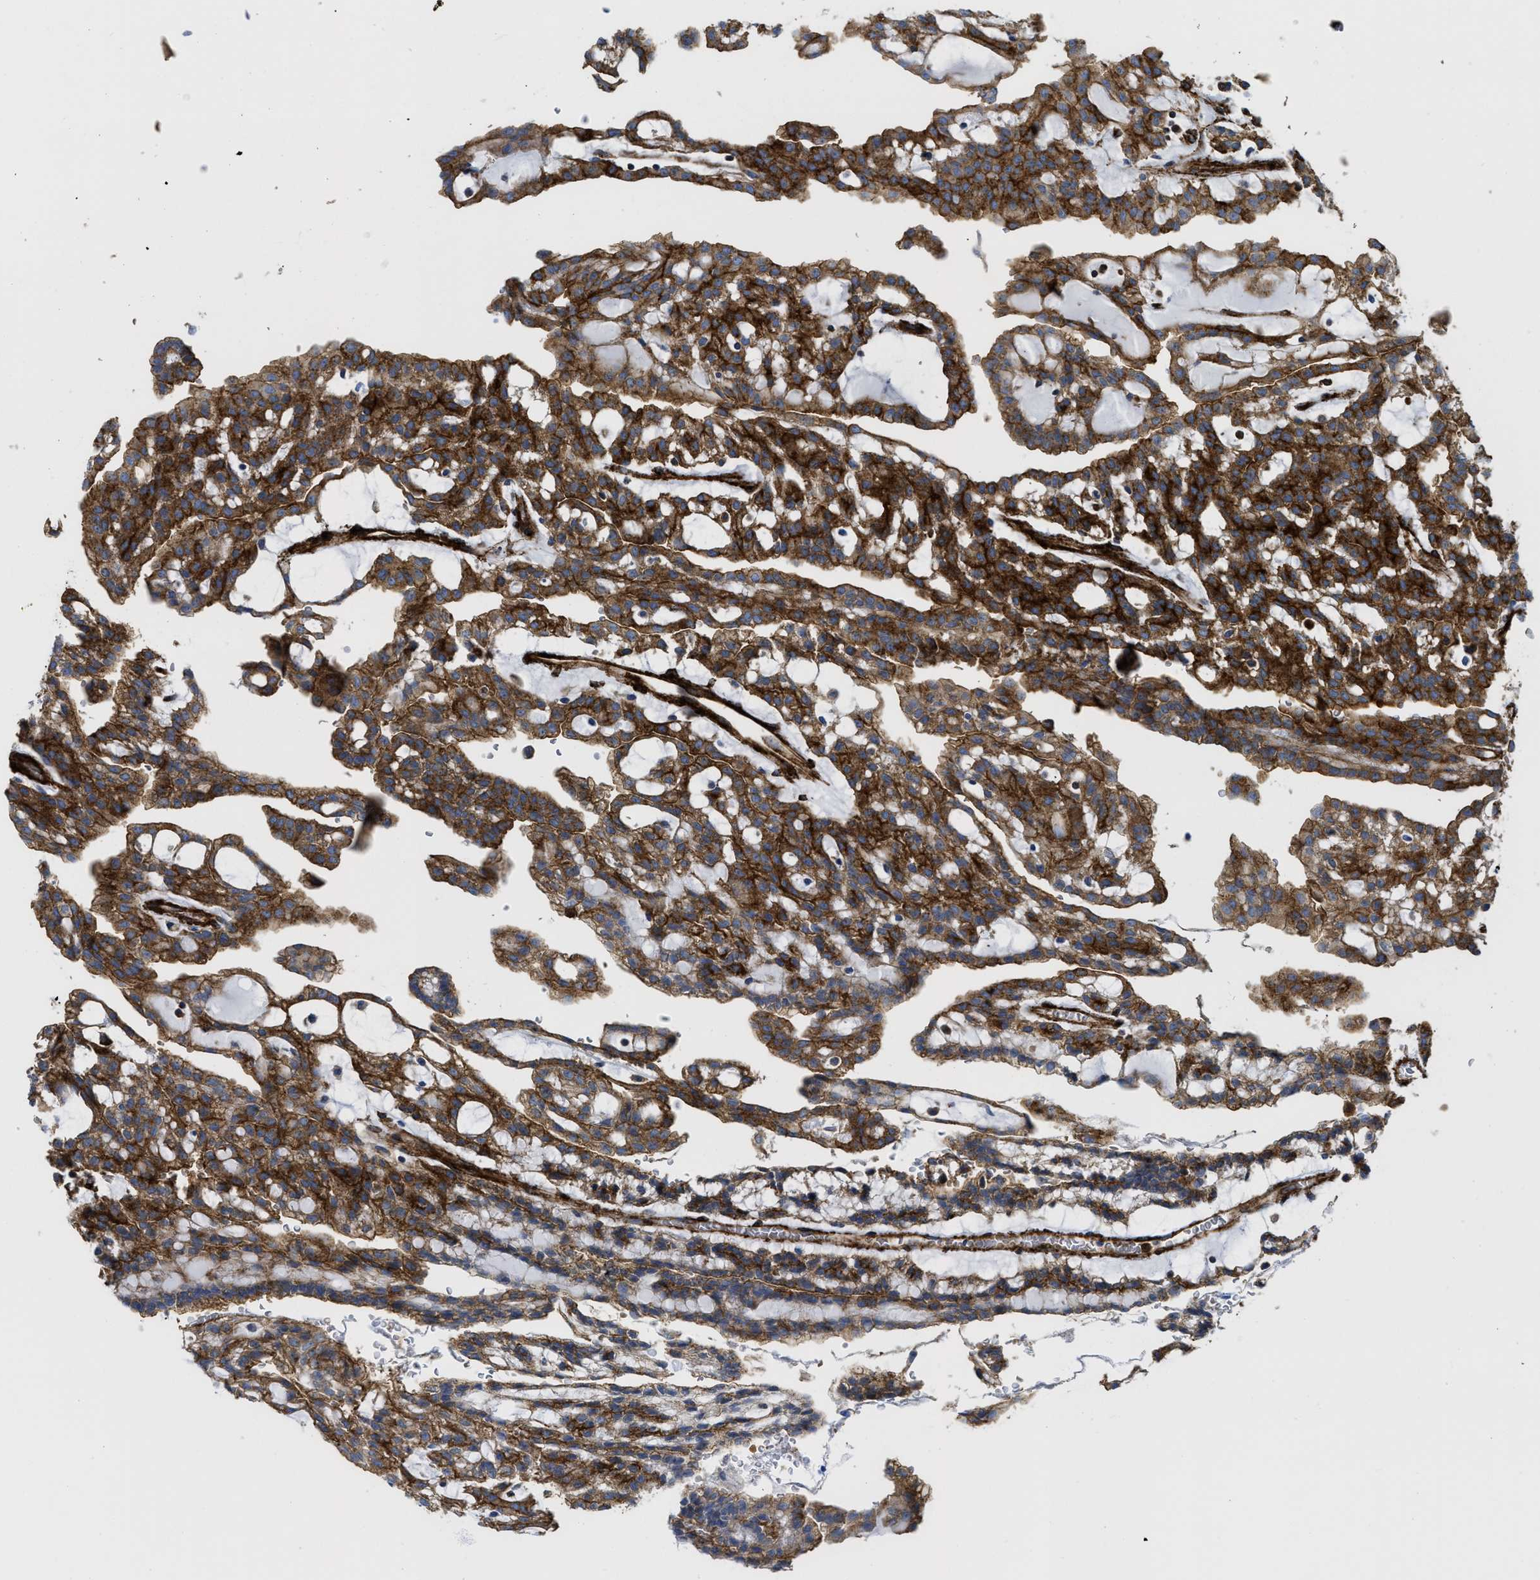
{"staining": {"intensity": "strong", "quantity": ">75%", "location": "cytoplasmic/membranous"}, "tissue": "renal cancer", "cell_type": "Tumor cells", "image_type": "cancer", "snomed": [{"axis": "morphology", "description": "Adenocarcinoma, NOS"}, {"axis": "topography", "description": "Kidney"}], "caption": "Tumor cells show strong cytoplasmic/membranous staining in approximately >75% of cells in adenocarcinoma (renal).", "gene": "HIP1", "patient": {"sex": "male", "age": 63}}